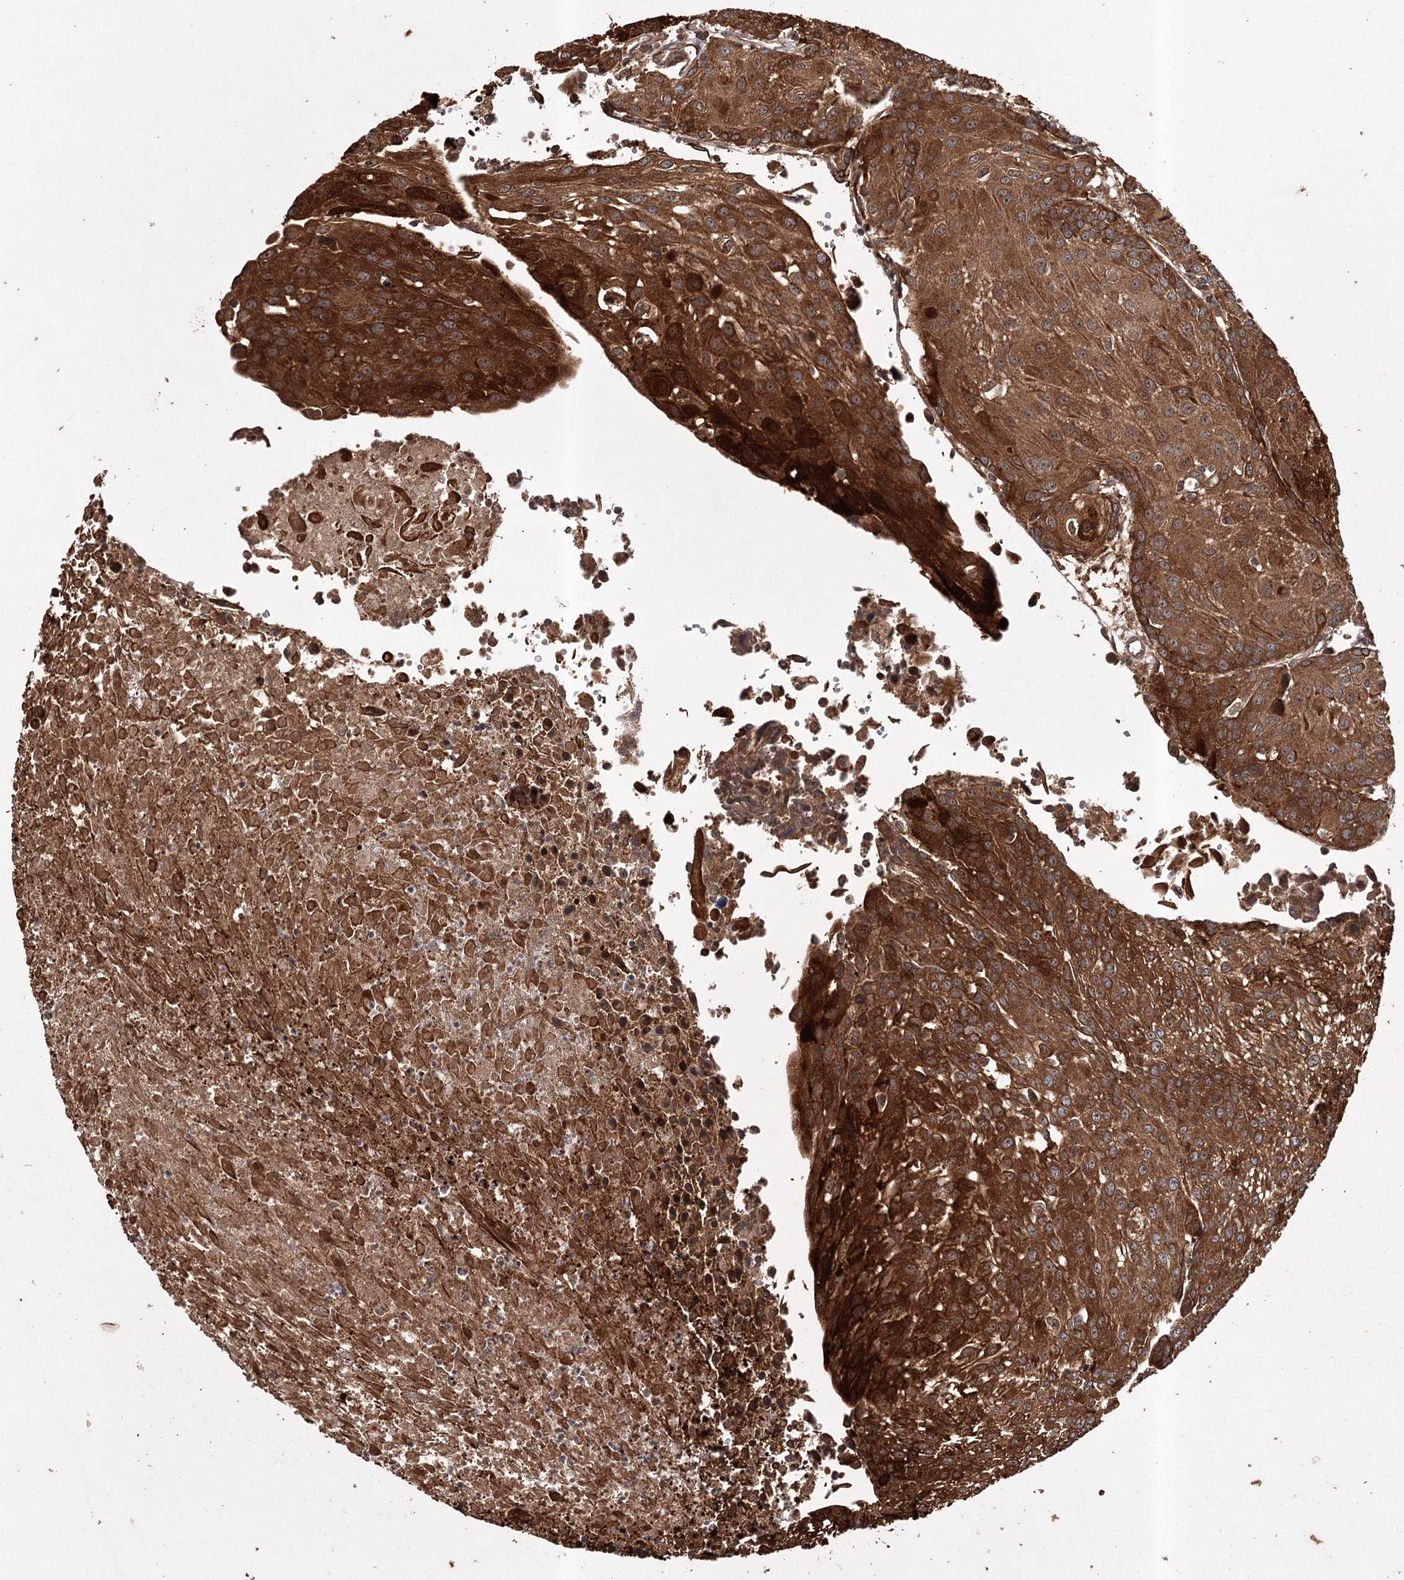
{"staining": {"intensity": "strong", "quantity": ">75%", "location": "cytoplasmic/membranous"}, "tissue": "urothelial cancer", "cell_type": "Tumor cells", "image_type": "cancer", "snomed": [{"axis": "morphology", "description": "Urothelial carcinoma, High grade"}, {"axis": "topography", "description": "Urinary bladder"}], "caption": "A micrograph of human urothelial carcinoma (high-grade) stained for a protein demonstrates strong cytoplasmic/membranous brown staining in tumor cells.", "gene": "RPAP3", "patient": {"sex": "female", "age": 85}}